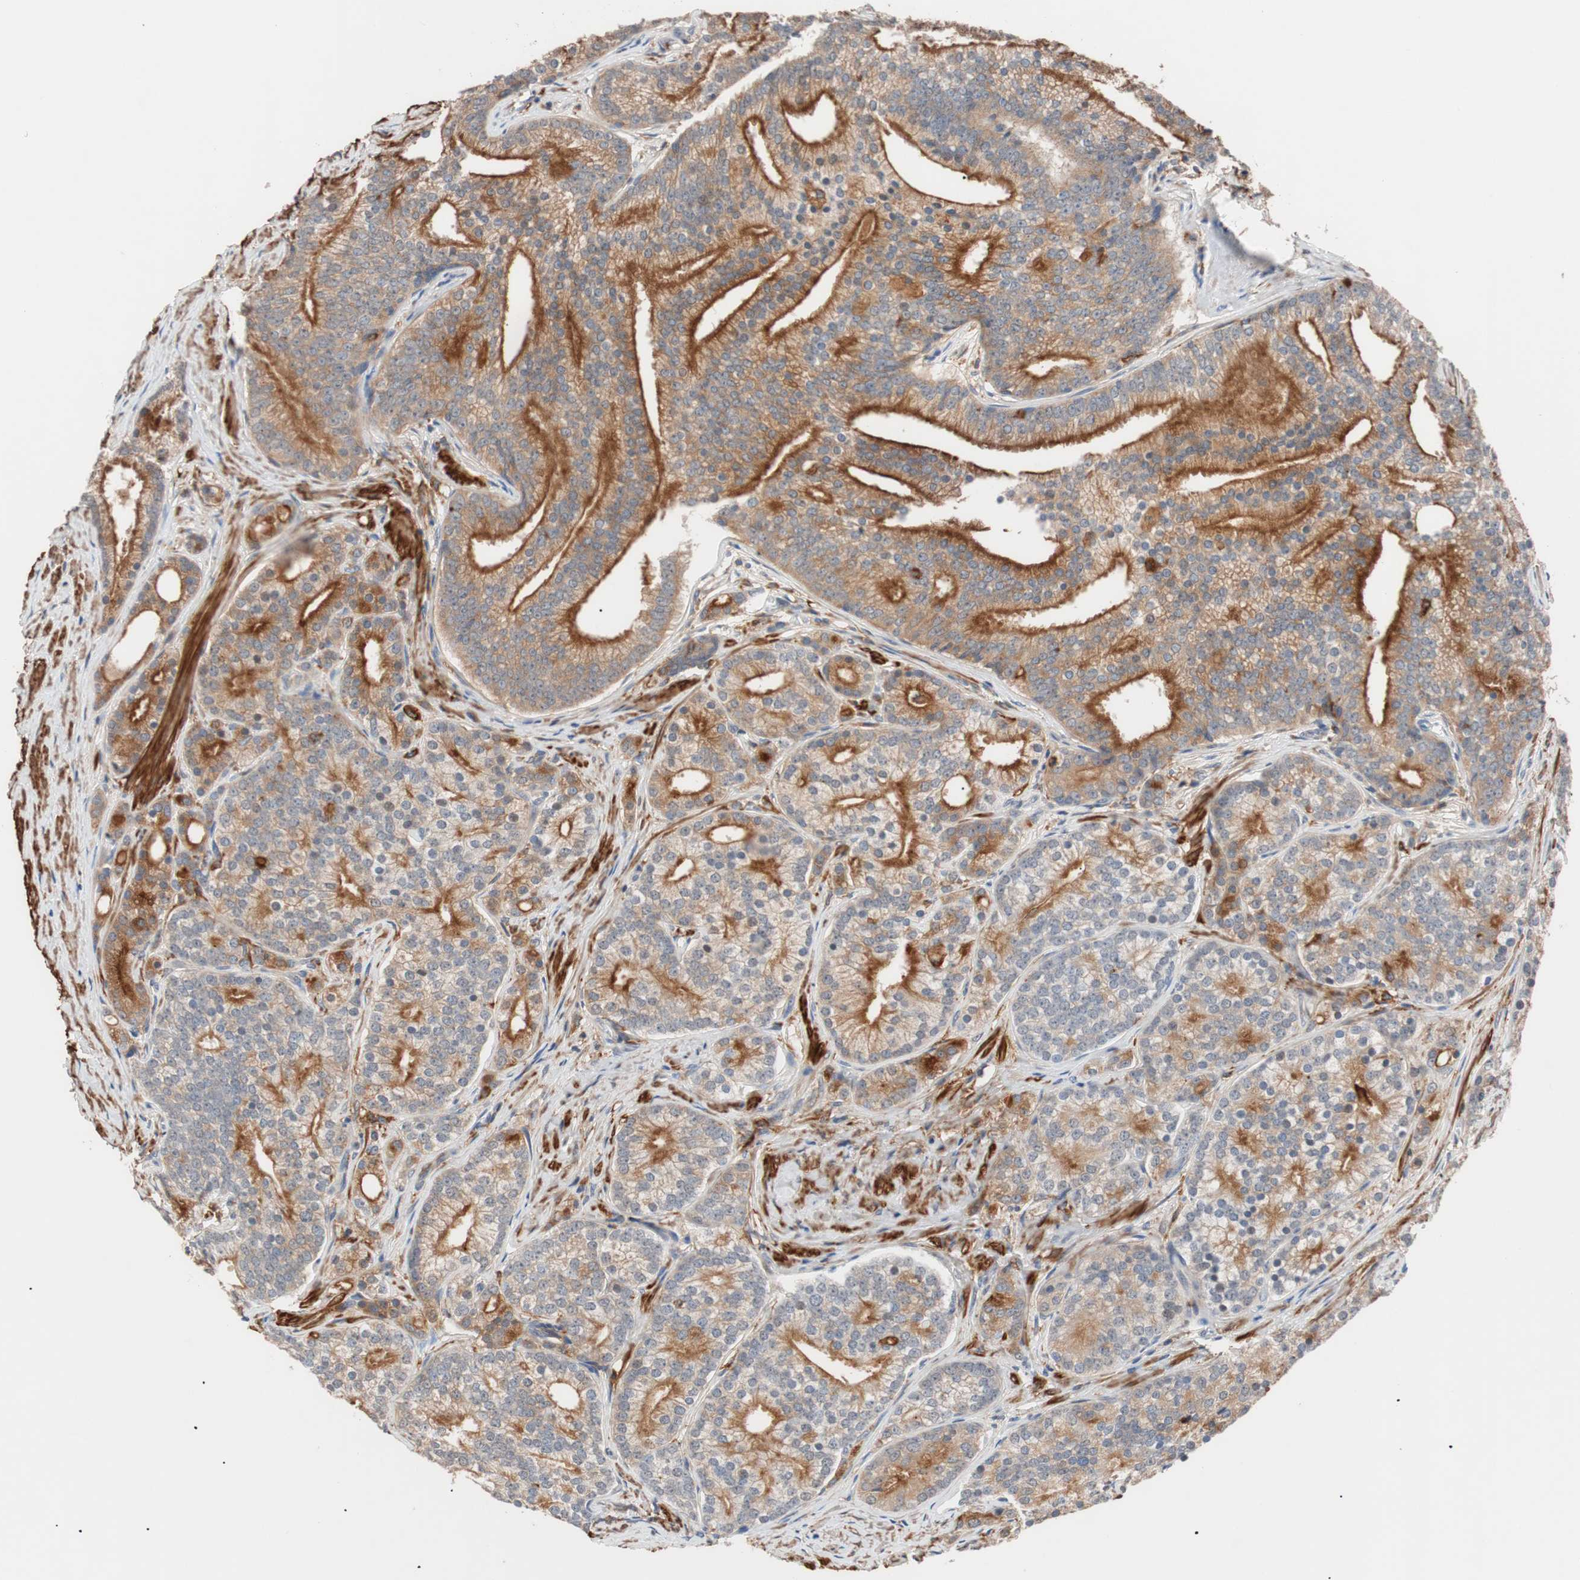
{"staining": {"intensity": "moderate", "quantity": "25%-75%", "location": "cytoplasmic/membranous"}, "tissue": "prostate cancer", "cell_type": "Tumor cells", "image_type": "cancer", "snomed": [{"axis": "morphology", "description": "Adenocarcinoma, Low grade"}, {"axis": "topography", "description": "Prostate"}], "caption": "The image reveals immunohistochemical staining of prostate cancer. There is moderate cytoplasmic/membranous expression is appreciated in about 25%-75% of tumor cells. Using DAB (brown) and hematoxylin (blue) stains, captured at high magnification using brightfield microscopy.", "gene": "LITAF", "patient": {"sex": "male", "age": 71}}